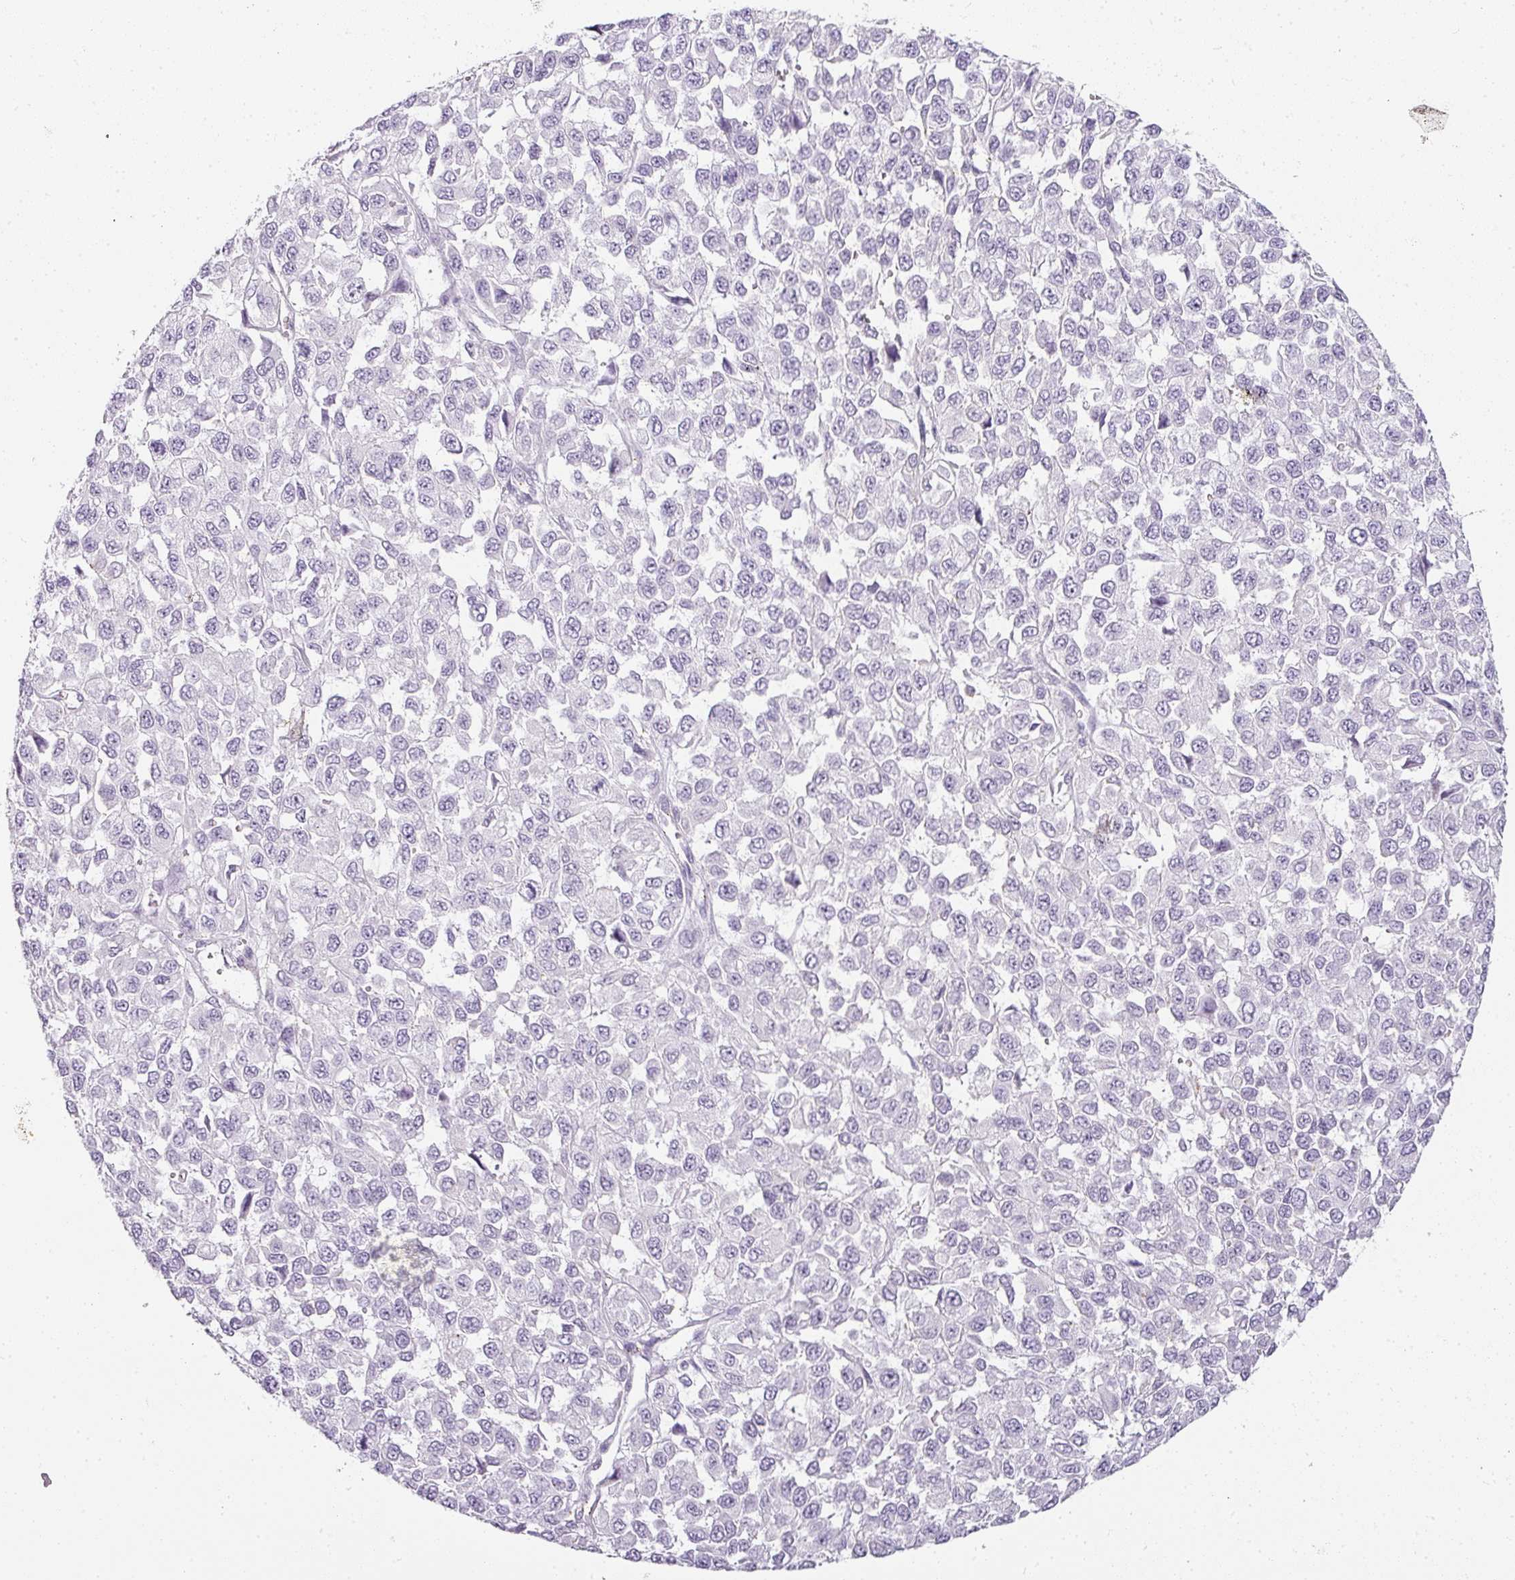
{"staining": {"intensity": "negative", "quantity": "none", "location": "none"}, "tissue": "melanoma", "cell_type": "Tumor cells", "image_type": "cancer", "snomed": [{"axis": "morphology", "description": "Malignant melanoma, NOS"}, {"axis": "topography", "description": "Skin"}], "caption": "Immunohistochemical staining of malignant melanoma reveals no significant staining in tumor cells. Brightfield microscopy of IHC stained with DAB (3,3'-diaminobenzidine) (brown) and hematoxylin (blue), captured at high magnification.", "gene": "TMEM42", "patient": {"sex": "male", "age": 62}}